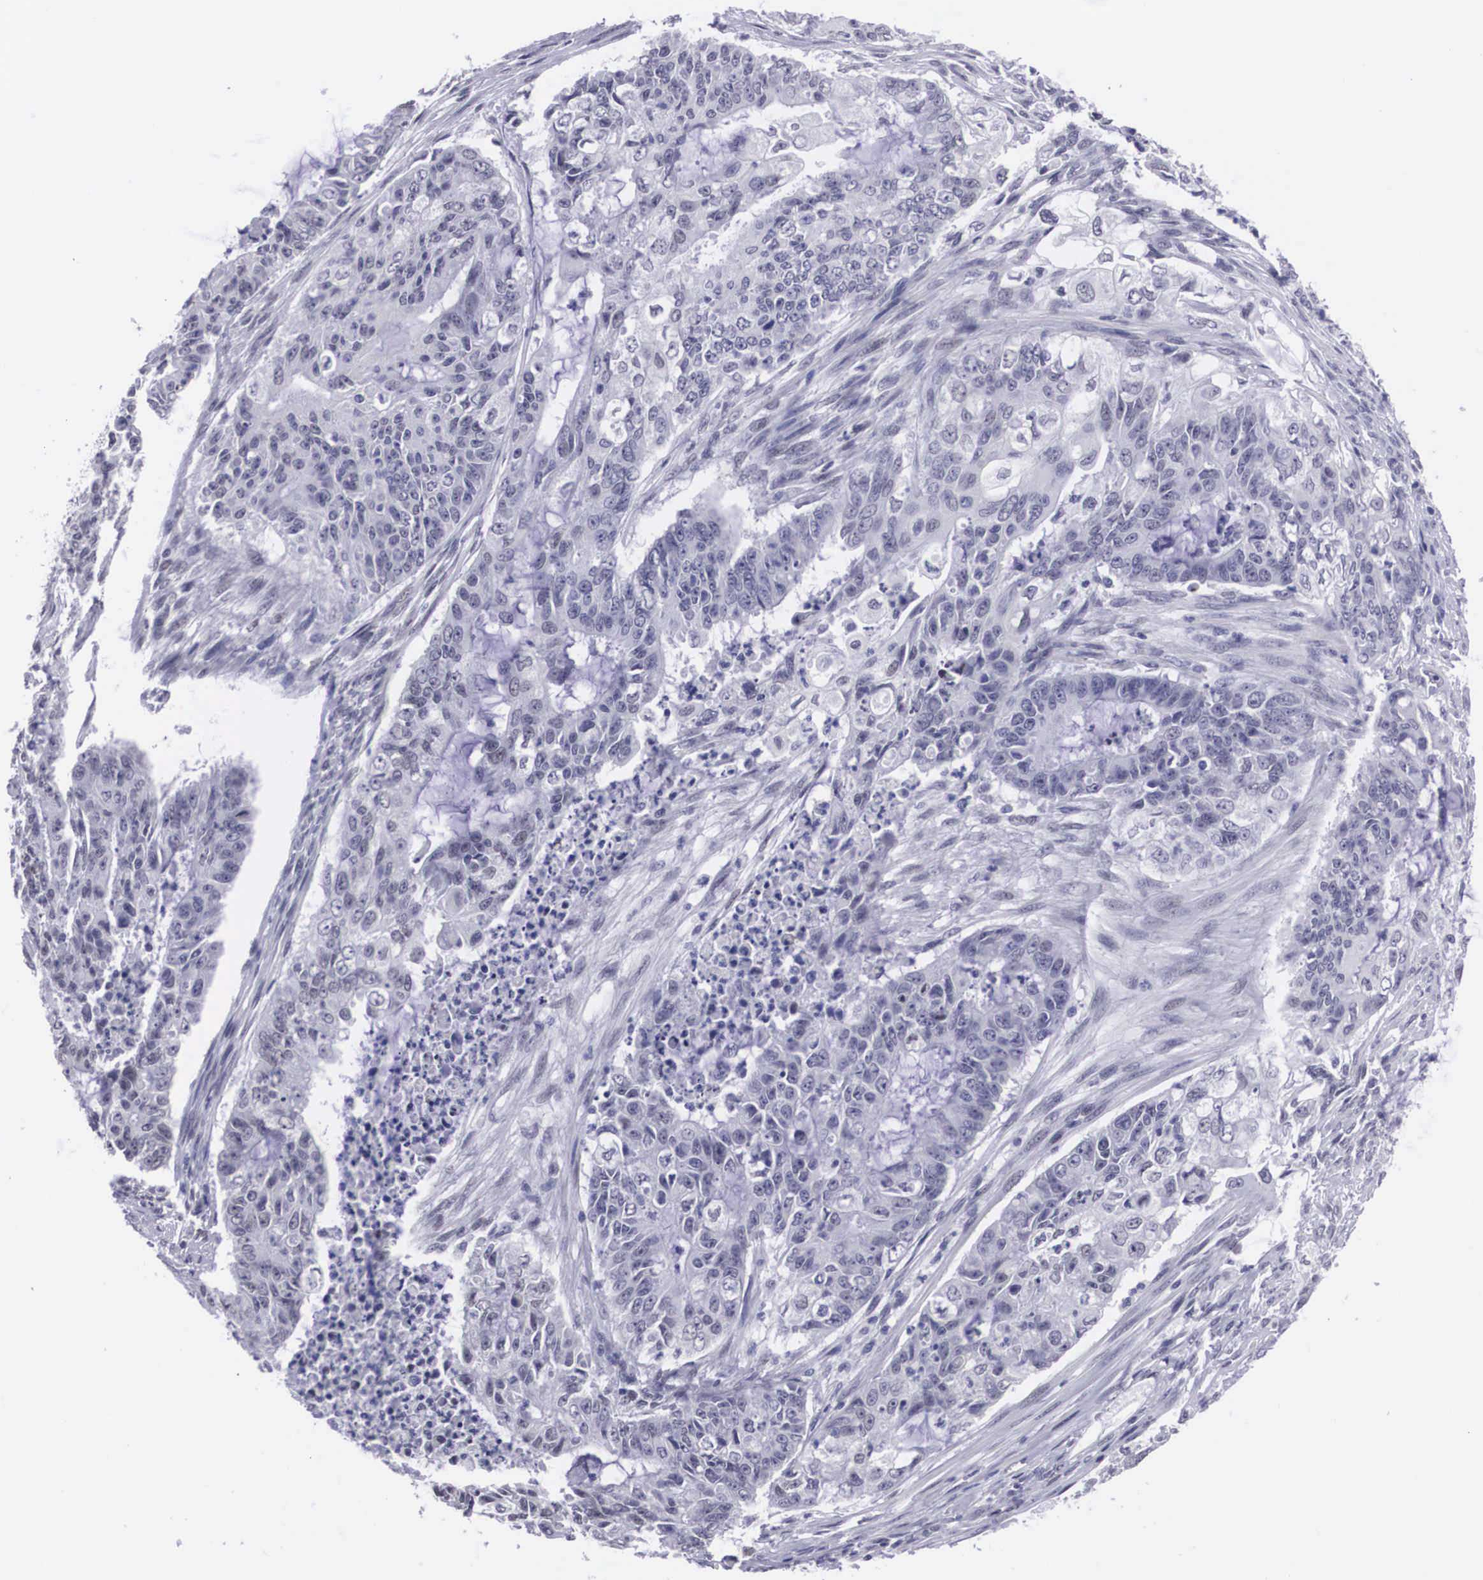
{"staining": {"intensity": "negative", "quantity": "none", "location": "none"}, "tissue": "endometrial cancer", "cell_type": "Tumor cells", "image_type": "cancer", "snomed": [{"axis": "morphology", "description": "Adenocarcinoma, NOS"}, {"axis": "topography", "description": "Endometrium"}], "caption": "DAB immunohistochemical staining of human adenocarcinoma (endometrial) exhibits no significant expression in tumor cells.", "gene": "C22orf31", "patient": {"sex": "female", "age": 75}}